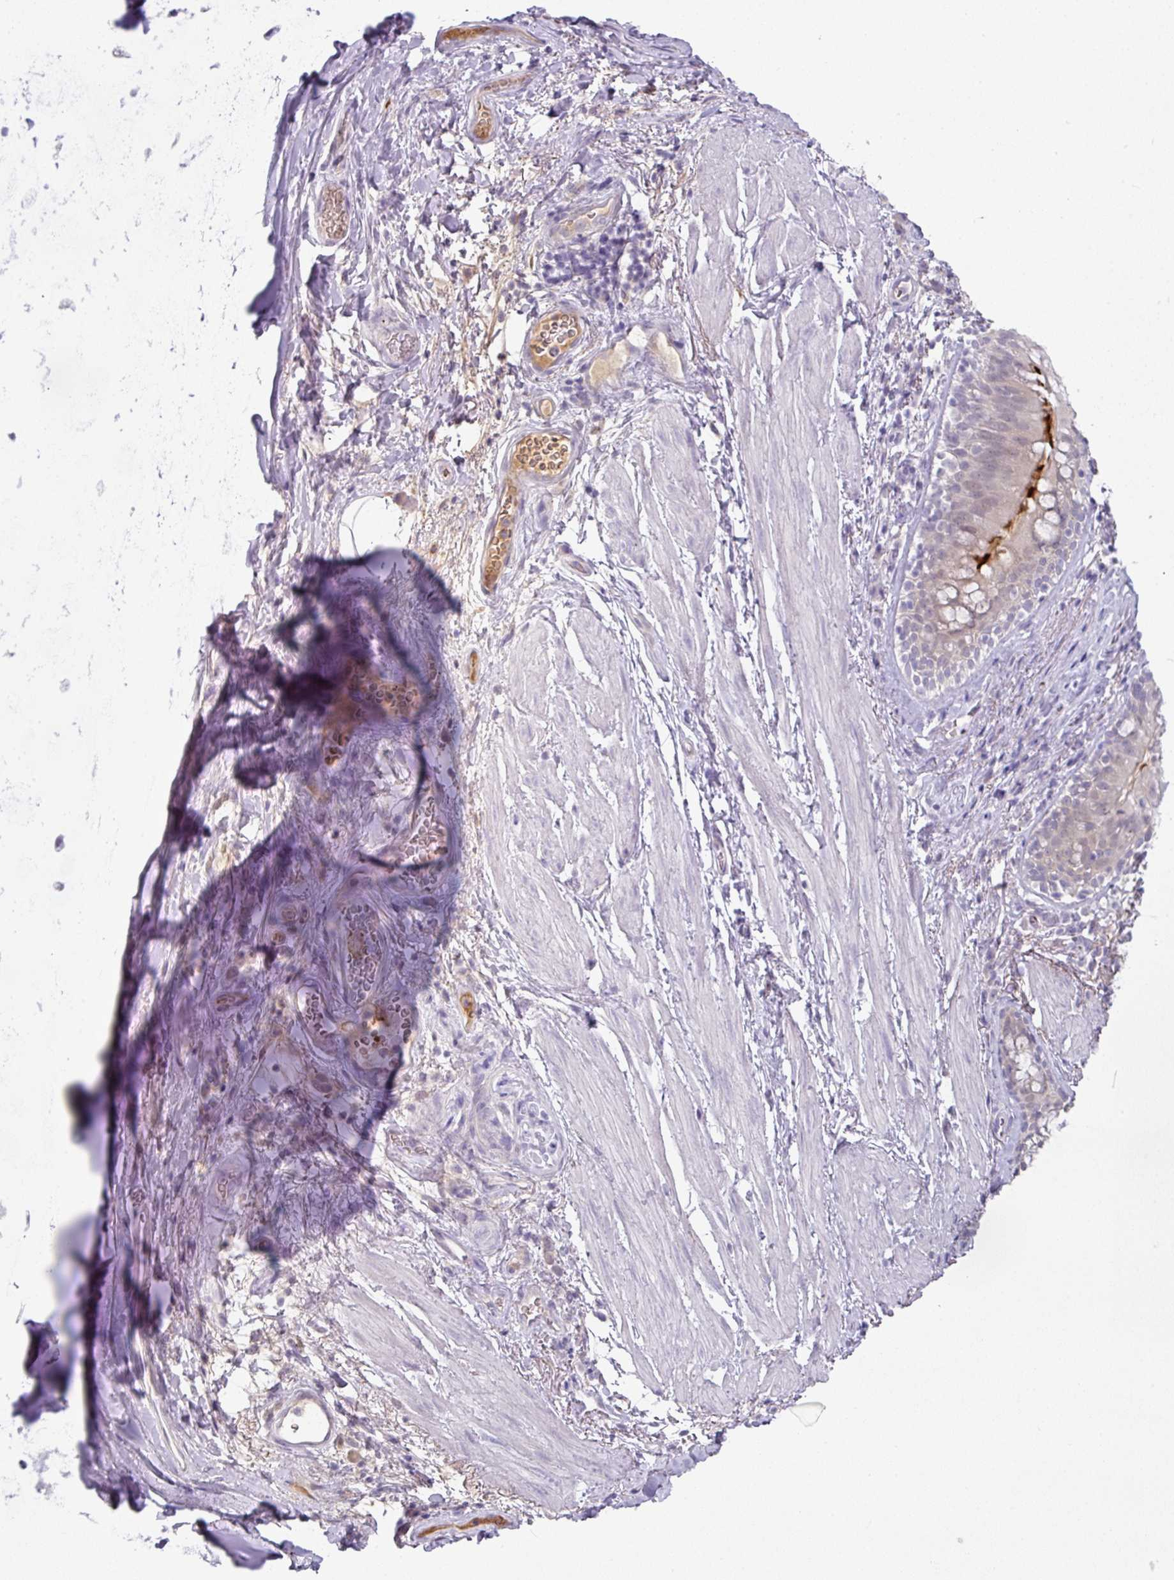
{"staining": {"intensity": "negative", "quantity": "none", "location": "none"}, "tissue": "soft tissue", "cell_type": "Chondrocytes", "image_type": "normal", "snomed": [{"axis": "morphology", "description": "Normal tissue, NOS"}, {"axis": "topography", "description": "Cartilage tissue"}, {"axis": "topography", "description": "Bronchus"}], "caption": "The image reveals no significant staining in chondrocytes of soft tissue.", "gene": "FGF17", "patient": {"sex": "male", "age": 58}}